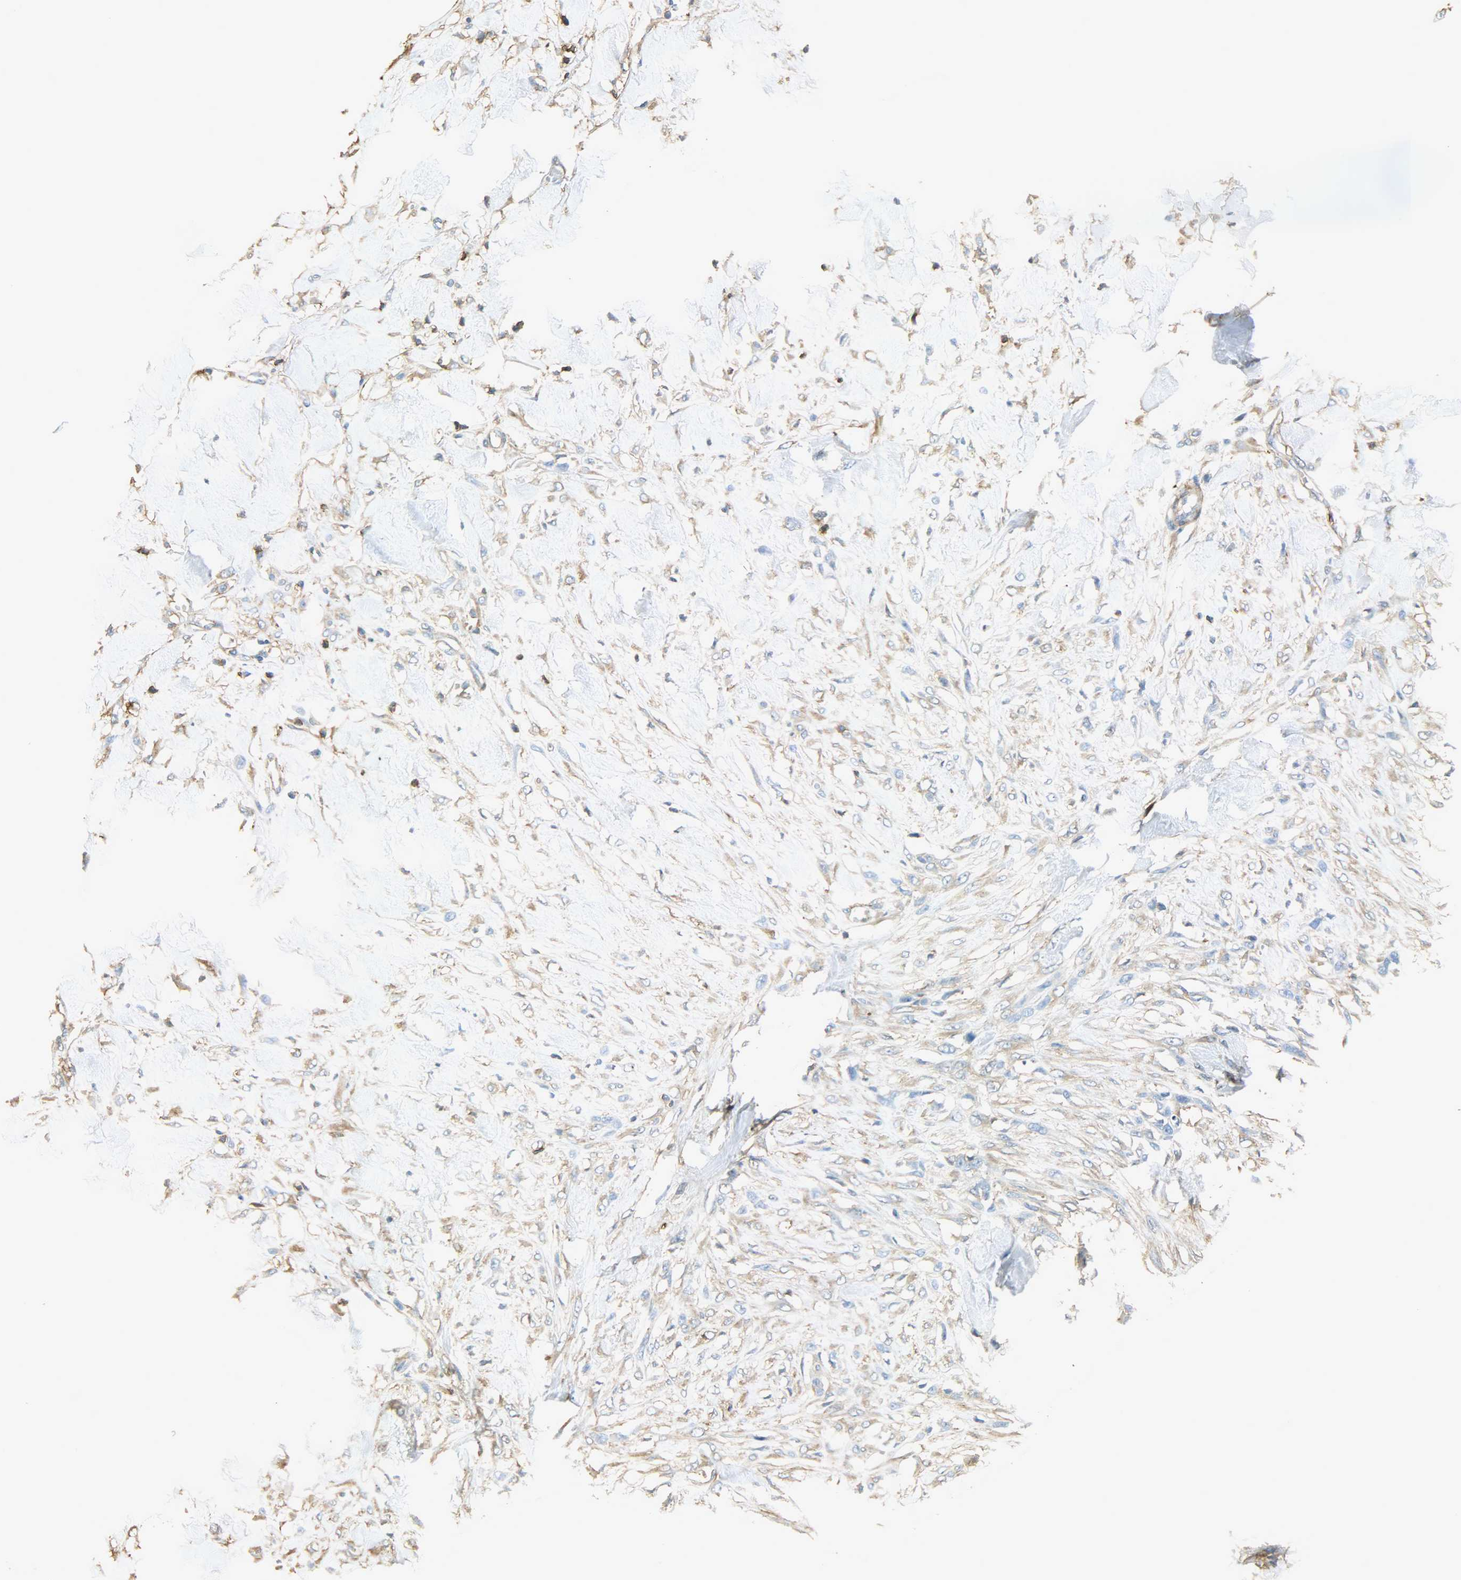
{"staining": {"intensity": "negative", "quantity": "none", "location": "none"}, "tissue": "skin cancer", "cell_type": "Tumor cells", "image_type": "cancer", "snomed": [{"axis": "morphology", "description": "Normal tissue, NOS"}, {"axis": "morphology", "description": "Squamous cell carcinoma, NOS"}, {"axis": "topography", "description": "Skin"}], "caption": "This micrograph is of squamous cell carcinoma (skin) stained with immunohistochemistry to label a protein in brown with the nuclei are counter-stained blue. There is no positivity in tumor cells. (Brightfield microscopy of DAB (3,3'-diaminobenzidine) IHC at high magnification).", "gene": "ANXA6", "patient": {"sex": "female", "age": 59}}